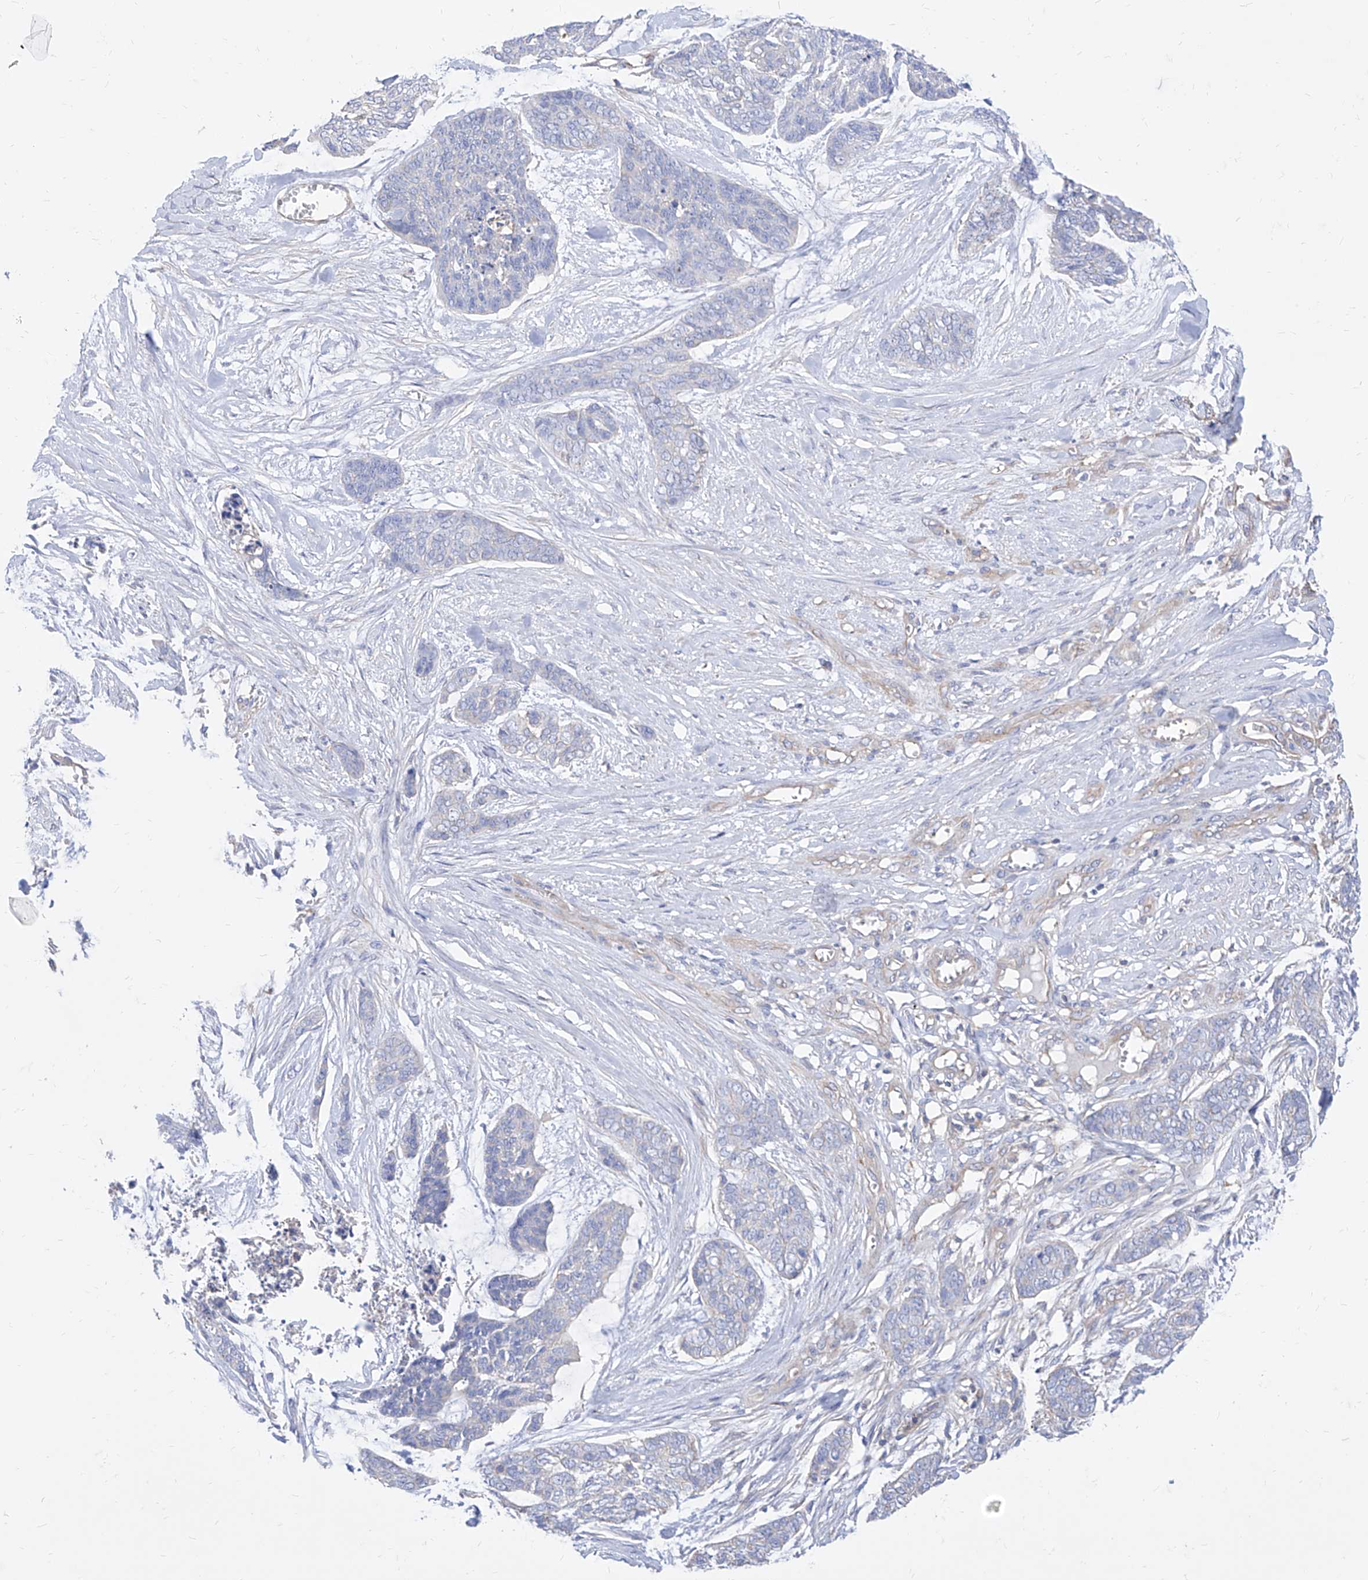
{"staining": {"intensity": "negative", "quantity": "none", "location": "none"}, "tissue": "skin cancer", "cell_type": "Tumor cells", "image_type": "cancer", "snomed": [{"axis": "morphology", "description": "Basal cell carcinoma"}, {"axis": "topography", "description": "Skin"}], "caption": "DAB (3,3'-diaminobenzidine) immunohistochemical staining of skin basal cell carcinoma displays no significant staining in tumor cells.", "gene": "C1orf74", "patient": {"sex": "female", "age": 64}}